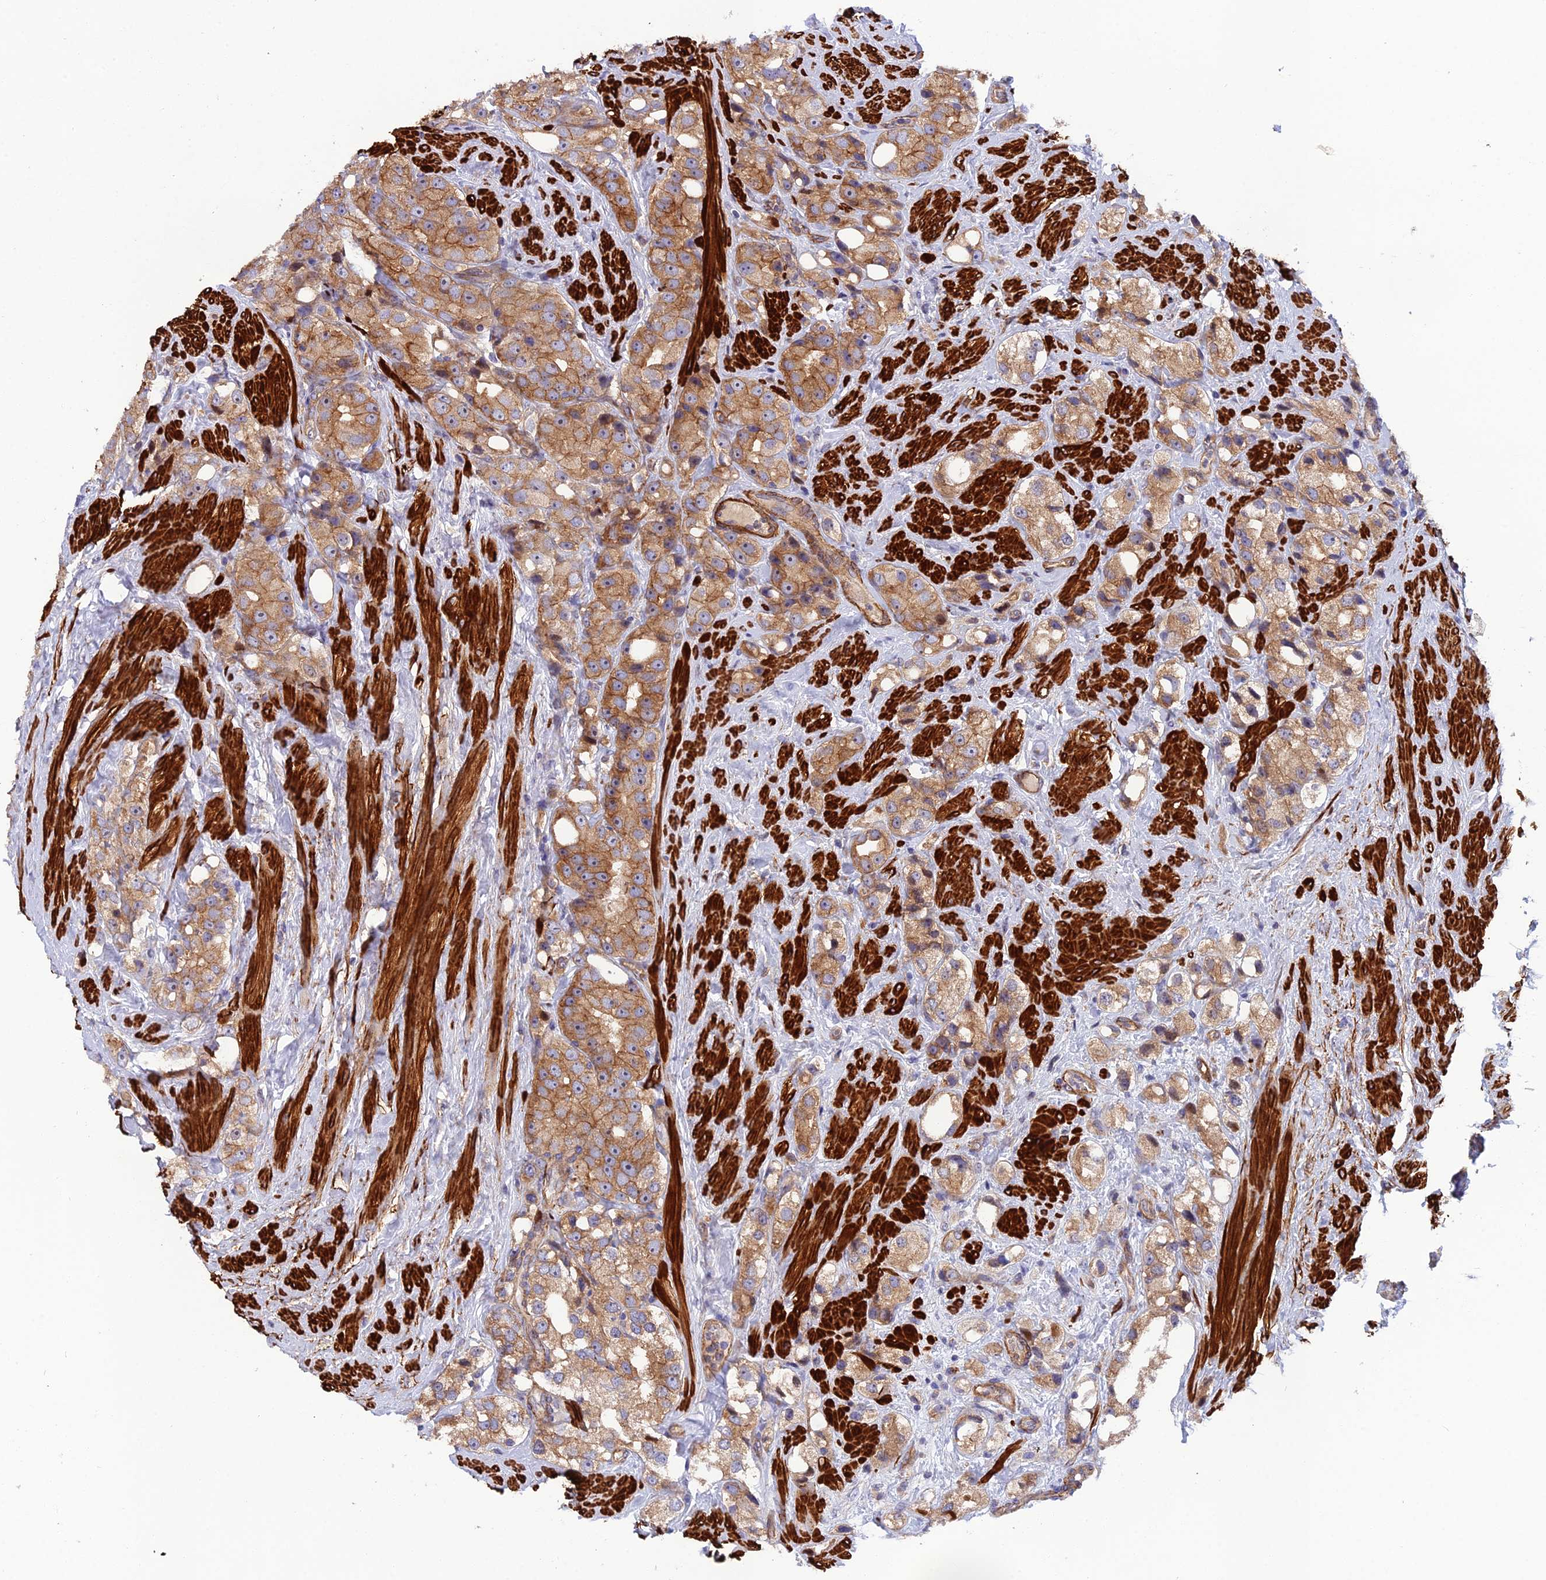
{"staining": {"intensity": "moderate", "quantity": ">75%", "location": "cytoplasmic/membranous"}, "tissue": "prostate cancer", "cell_type": "Tumor cells", "image_type": "cancer", "snomed": [{"axis": "morphology", "description": "Adenocarcinoma, NOS"}, {"axis": "topography", "description": "Prostate"}], "caption": "The micrograph displays staining of prostate cancer, revealing moderate cytoplasmic/membranous protein staining (brown color) within tumor cells.", "gene": "RALGAPA2", "patient": {"sex": "male", "age": 79}}